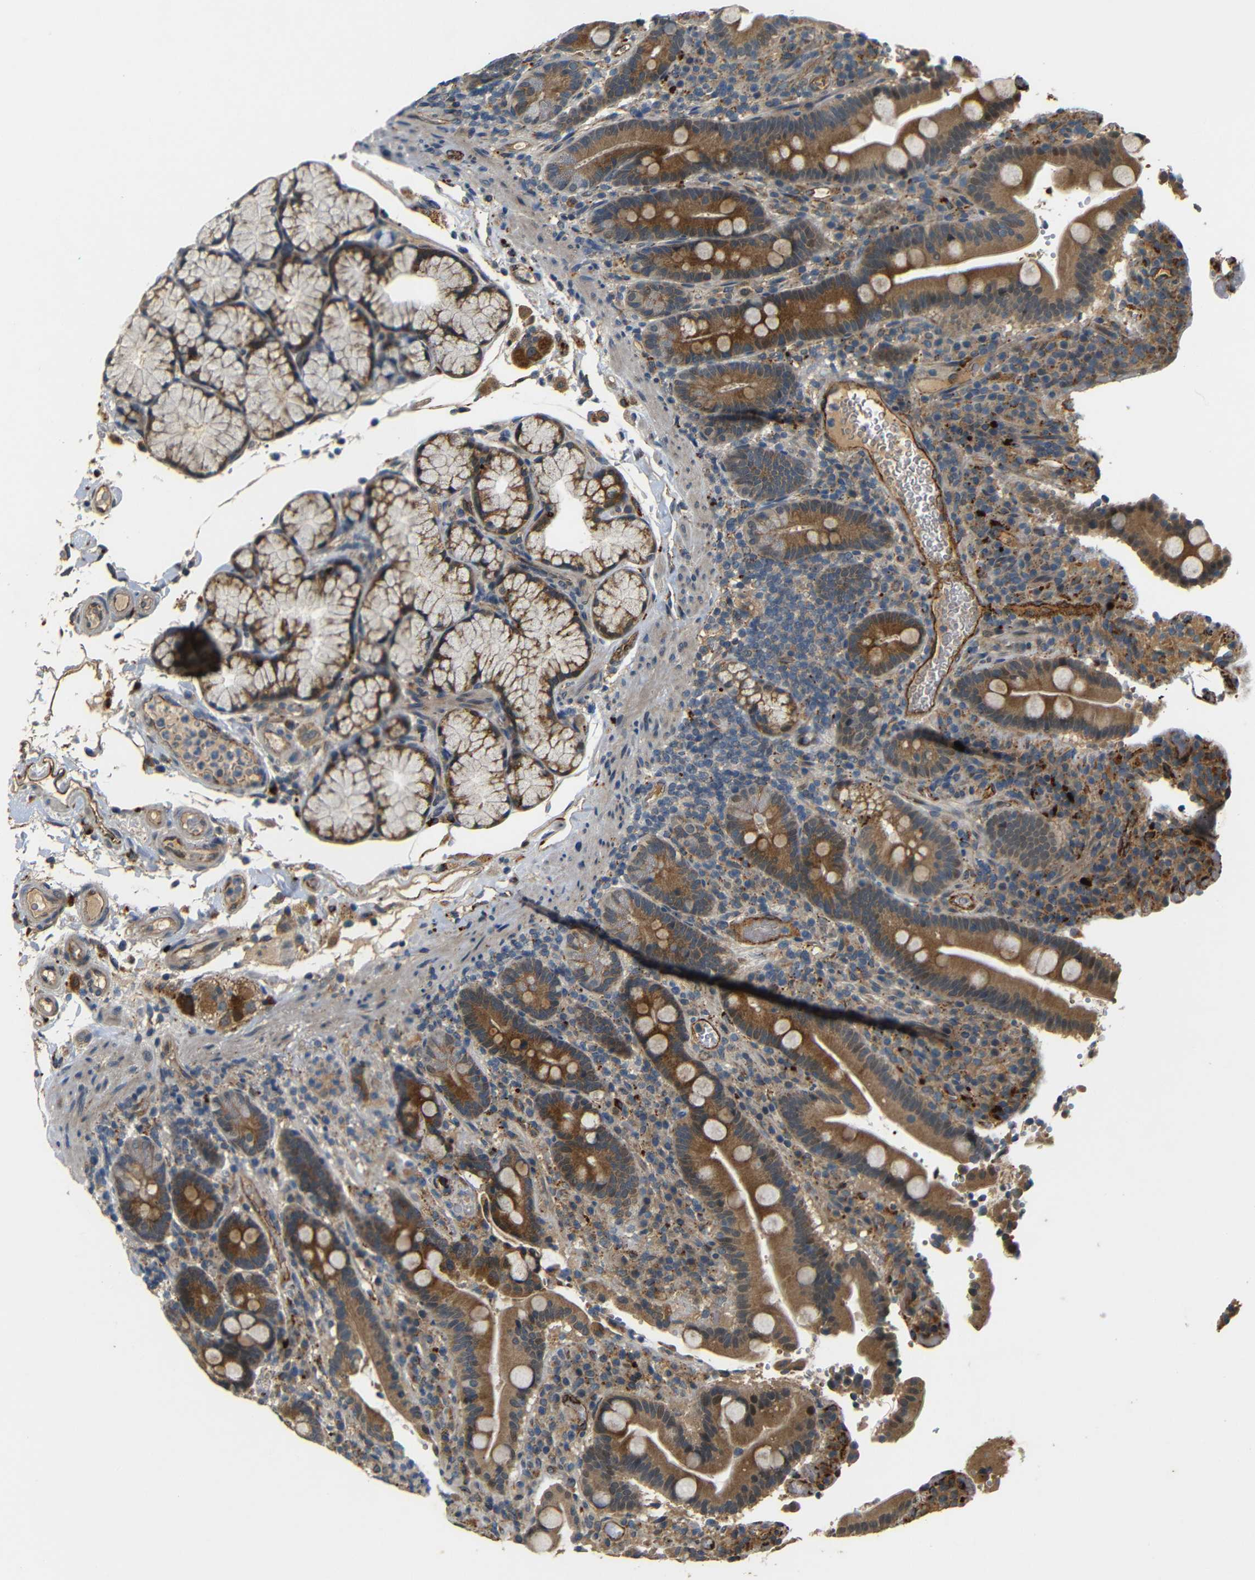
{"staining": {"intensity": "moderate", "quantity": ">75%", "location": "cytoplasmic/membranous"}, "tissue": "duodenum", "cell_type": "Glandular cells", "image_type": "normal", "snomed": [{"axis": "morphology", "description": "Normal tissue, NOS"}, {"axis": "topography", "description": "Small intestine, NOS"}], "caption": "Moderate cytoplasmic/membranous staining for a protein is present in about >75% of glandular cells of normal duodenum using IHC.", "gene": "ATP7A", "patient": {"sex": "female", "age": 71}}